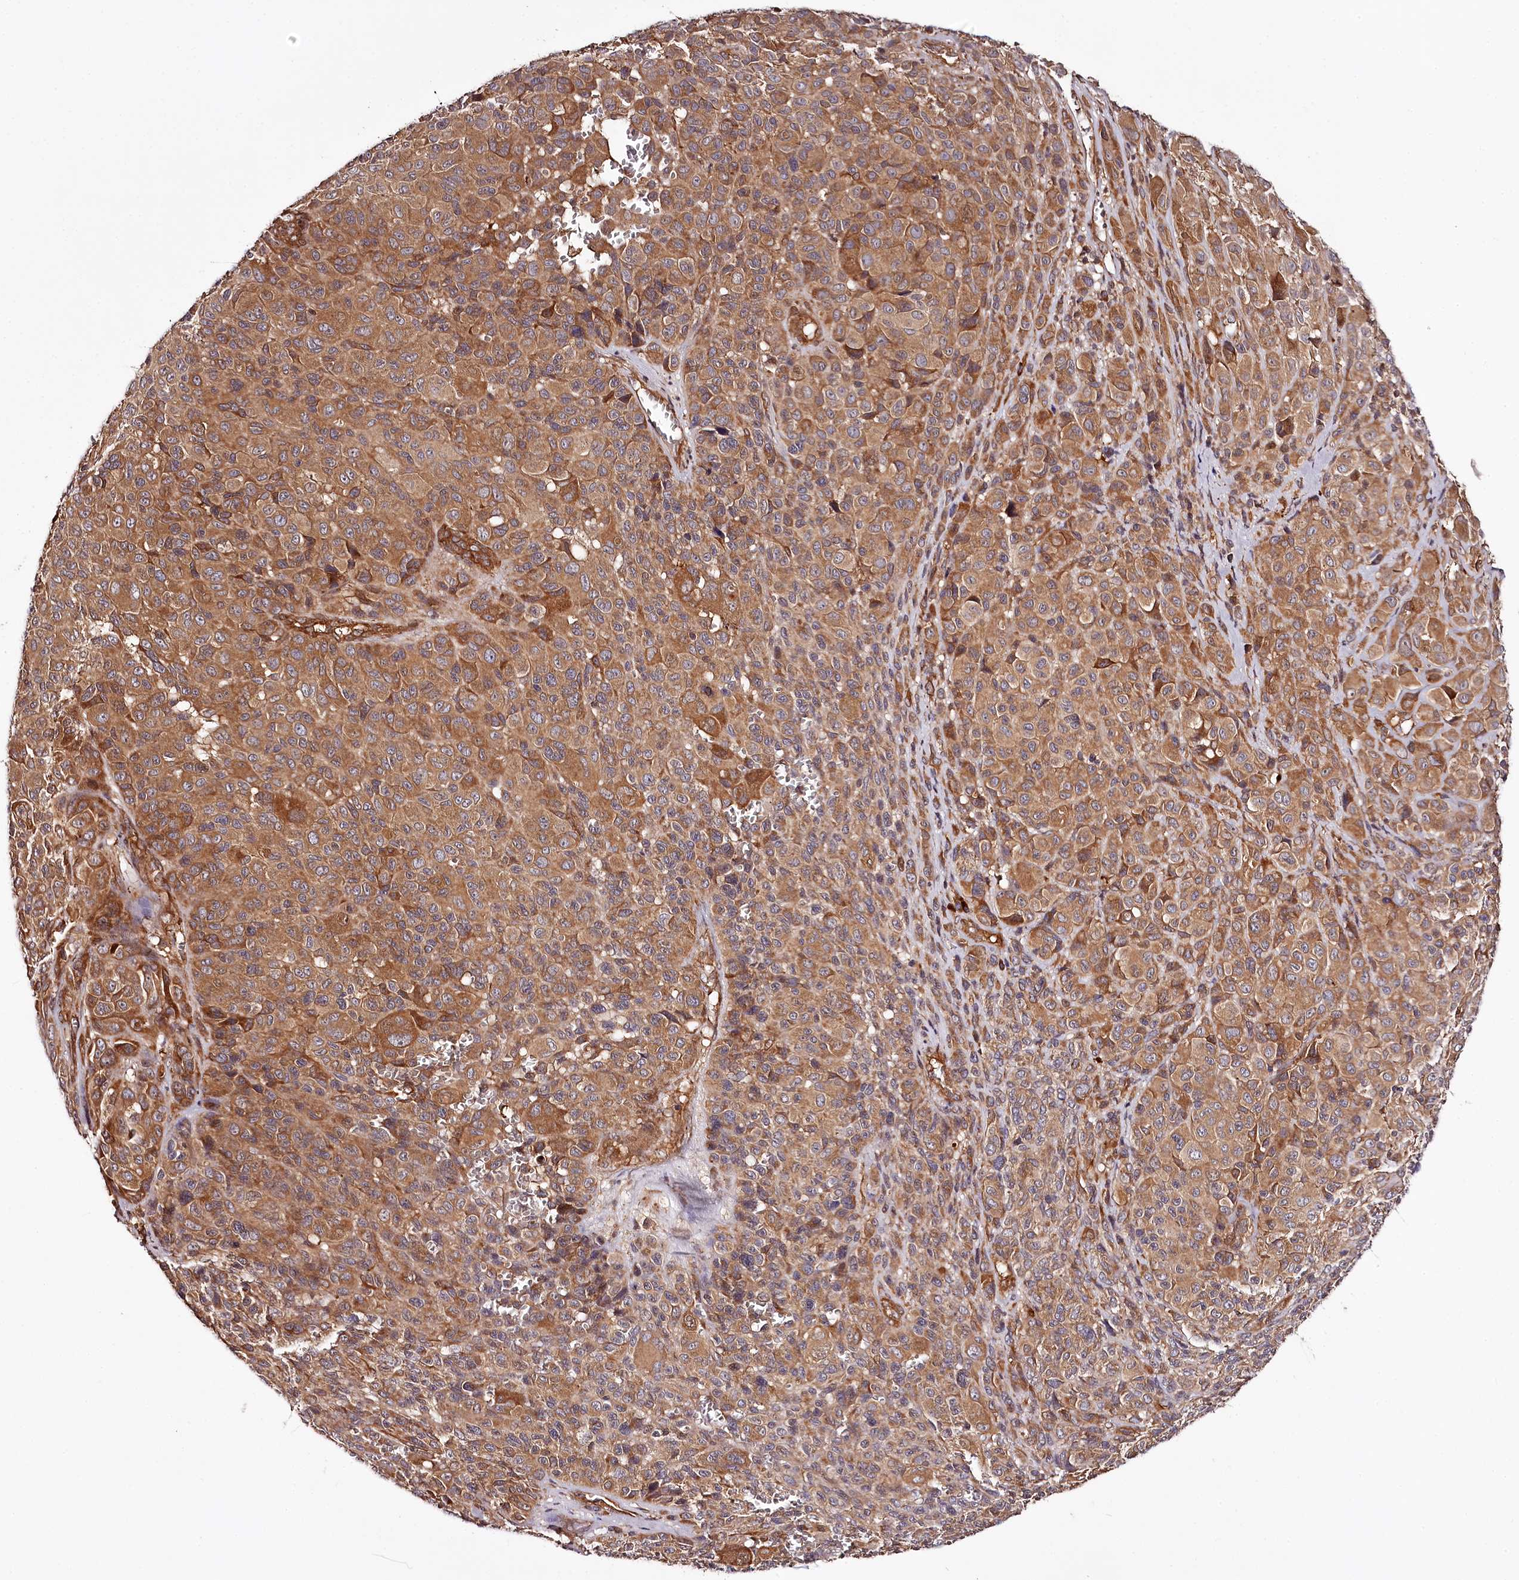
{"staining": {"intensity": "moderate", "quantity": ">75%", "location": "cytoplasmic/membranous"}, "tissue": "melanoma", "cell_type": "Tumor cells", "image_type": "cancer", "snomed": [{"axis": "morphology", "description": "Malignant melanoma, NOS"}, {"axis": "topography", "description": "Skin of trunk"}], "caption": "A micrograph of human melanoma stained for a protein exhibits moderate cytoplasmic/membranous brown staining in tumor cells.", "gene": "TARS1", "patient": {"sex": "male", "age": 71}}